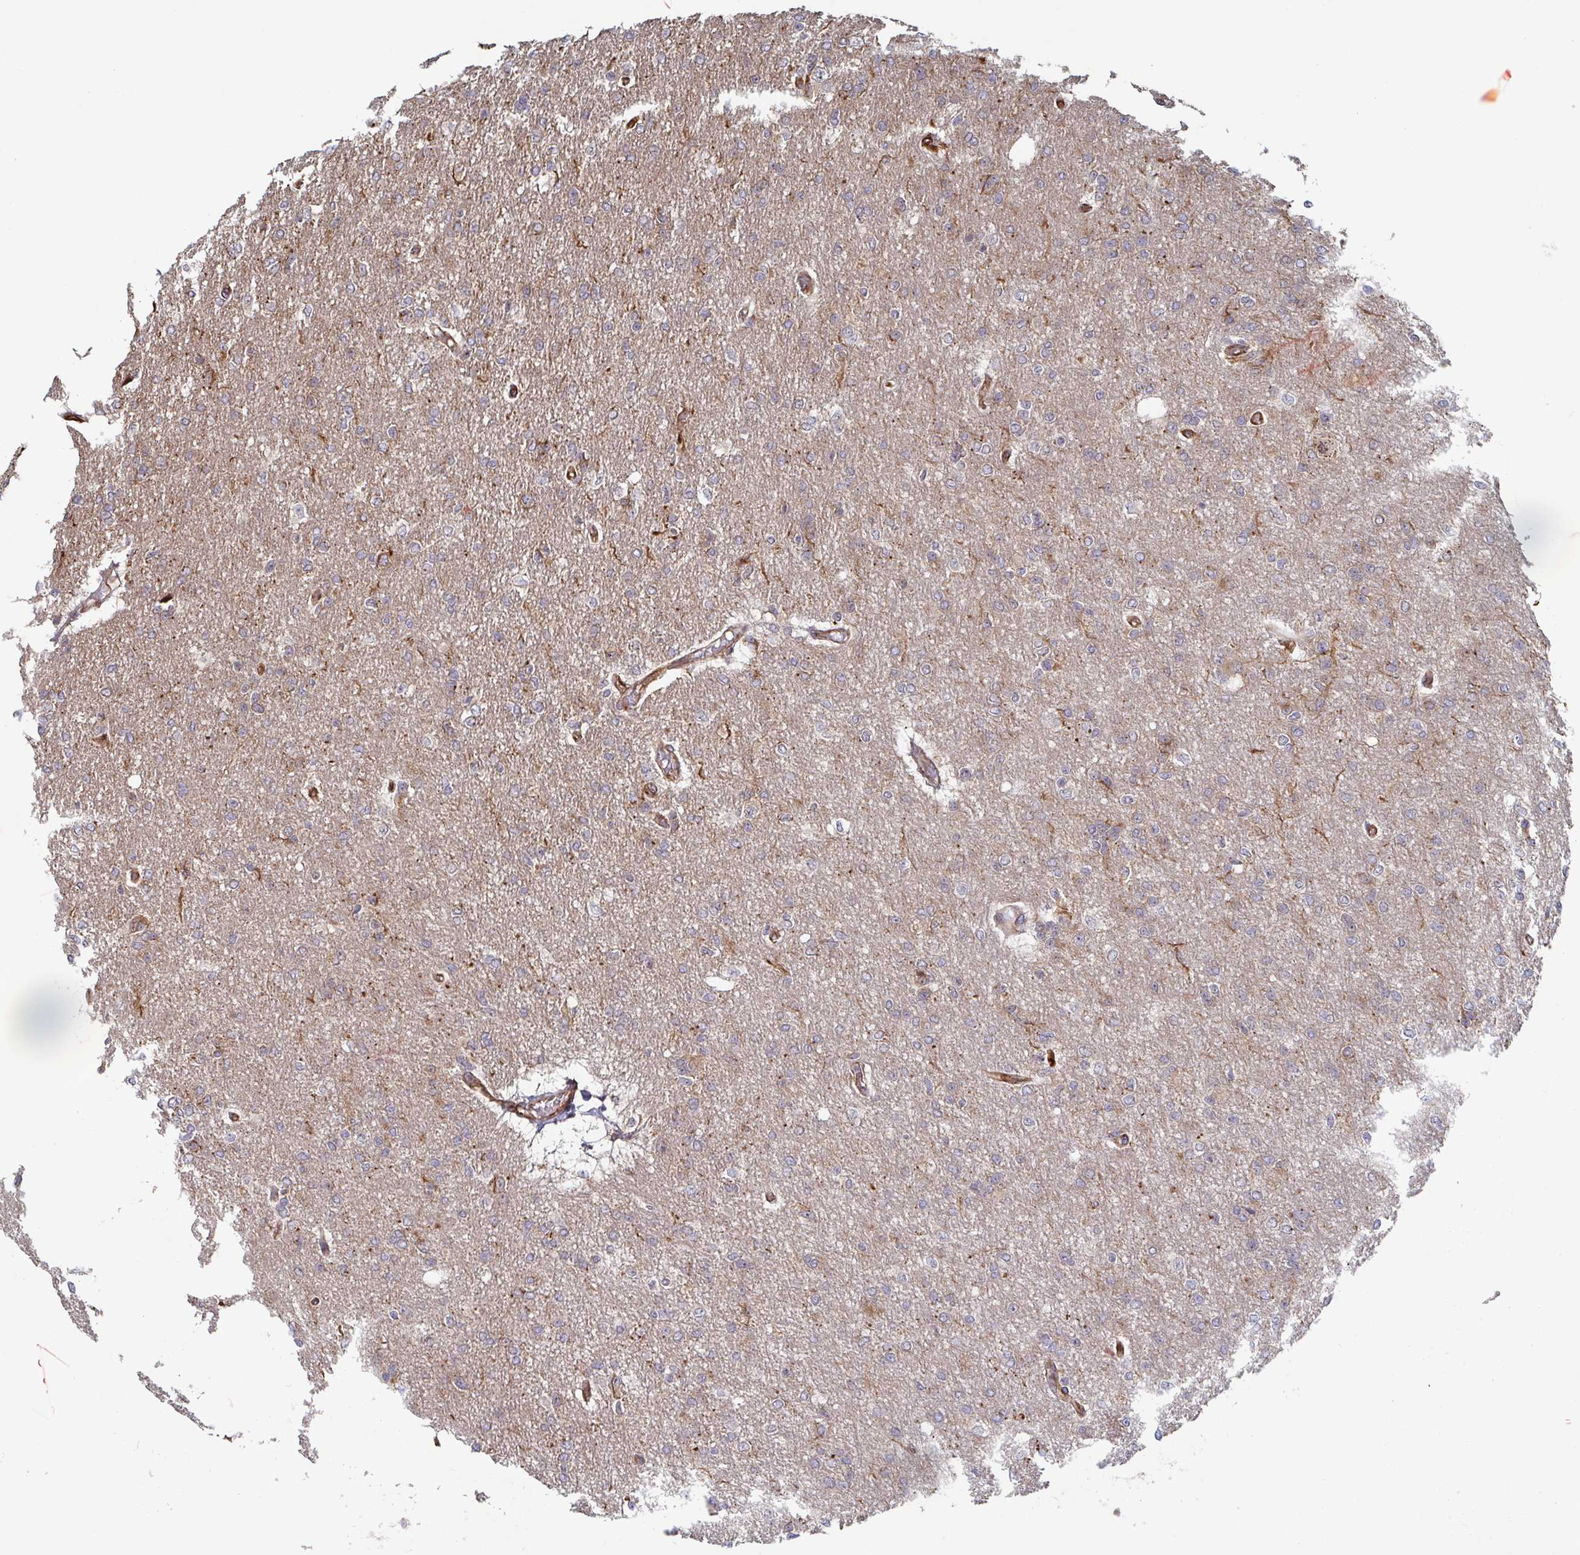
{"staining": {"intensity": "negative", "quantity": "none", "location": "none"}, "tissue": "glioma", "cell_type": "Tumor cells", "image_type": "cancer", "snomed": [{"axis": "morphology", "description": "Glioma, malignant, Low grade"}, {"axis": "topography", "description": "Brain"}], "caption": "This is a histopathology image of IHC staining of low-grade glioma (malignant), which shows no staining in tumor cells. (DAB immunohistochemistry (IHC) visualized using brightfield microscopy, high magnification).", "gene": "DVL3", "patient": {"sex": "male", "age": 26}}